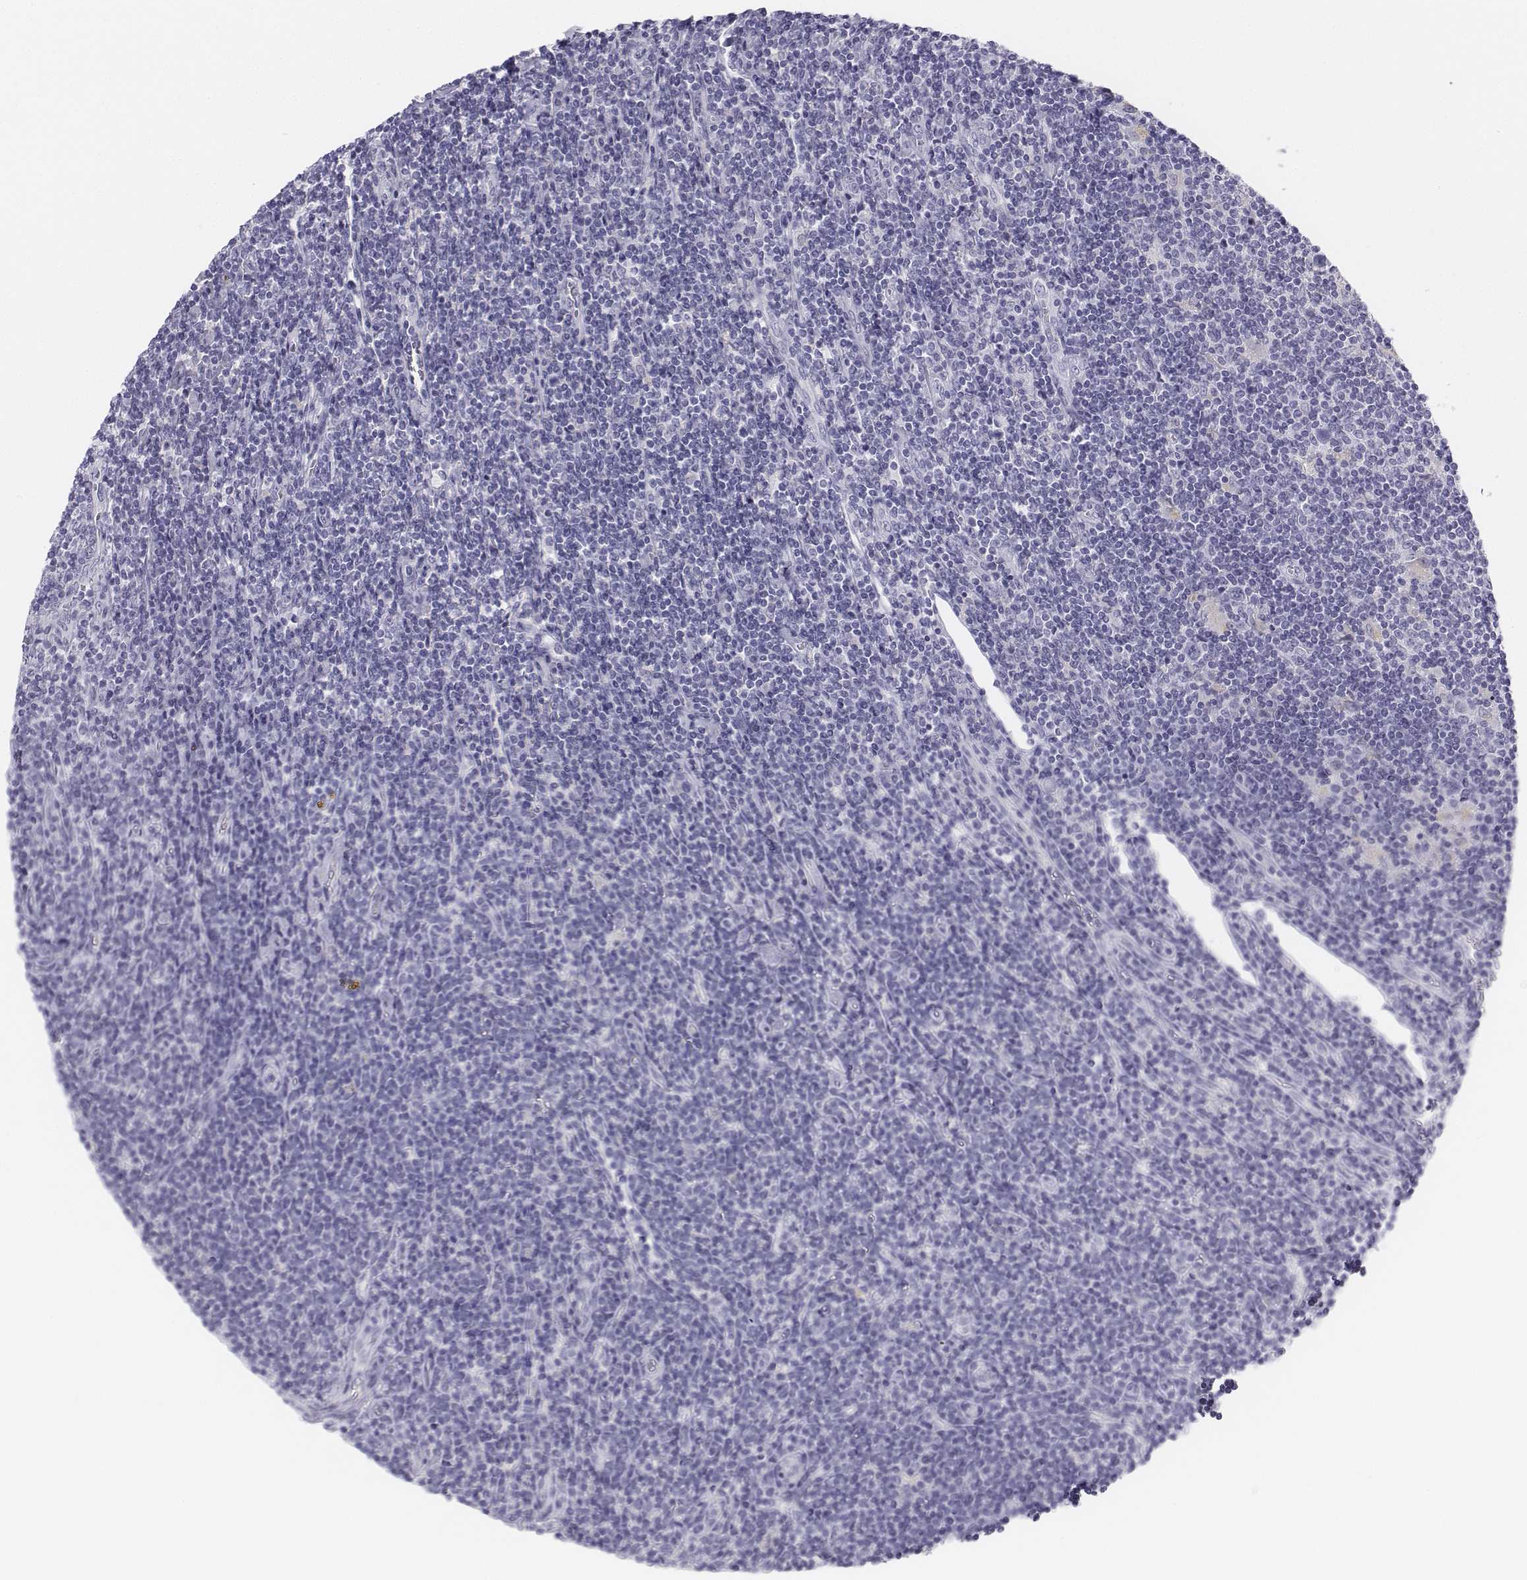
{"staining": {"intensity": "negative", "quantity": "none", "location": "none"}, "tissue": "lymphoma", "cell_type": "Tumor cells", "image_type": "cancer", "snomed": [{"axis": "morphology", "description": "Hodgkin's disease, NOS"}, {"axis": "topography", "description": "Lymph node"}], "caption": "Immunohistochemistry (IHC) photomicrograph of lymphoma stained for a protein (brown), which reveals no expression in tumor cells.", "gene": "TH", "patient": {"sex": "male", "age": 40}}